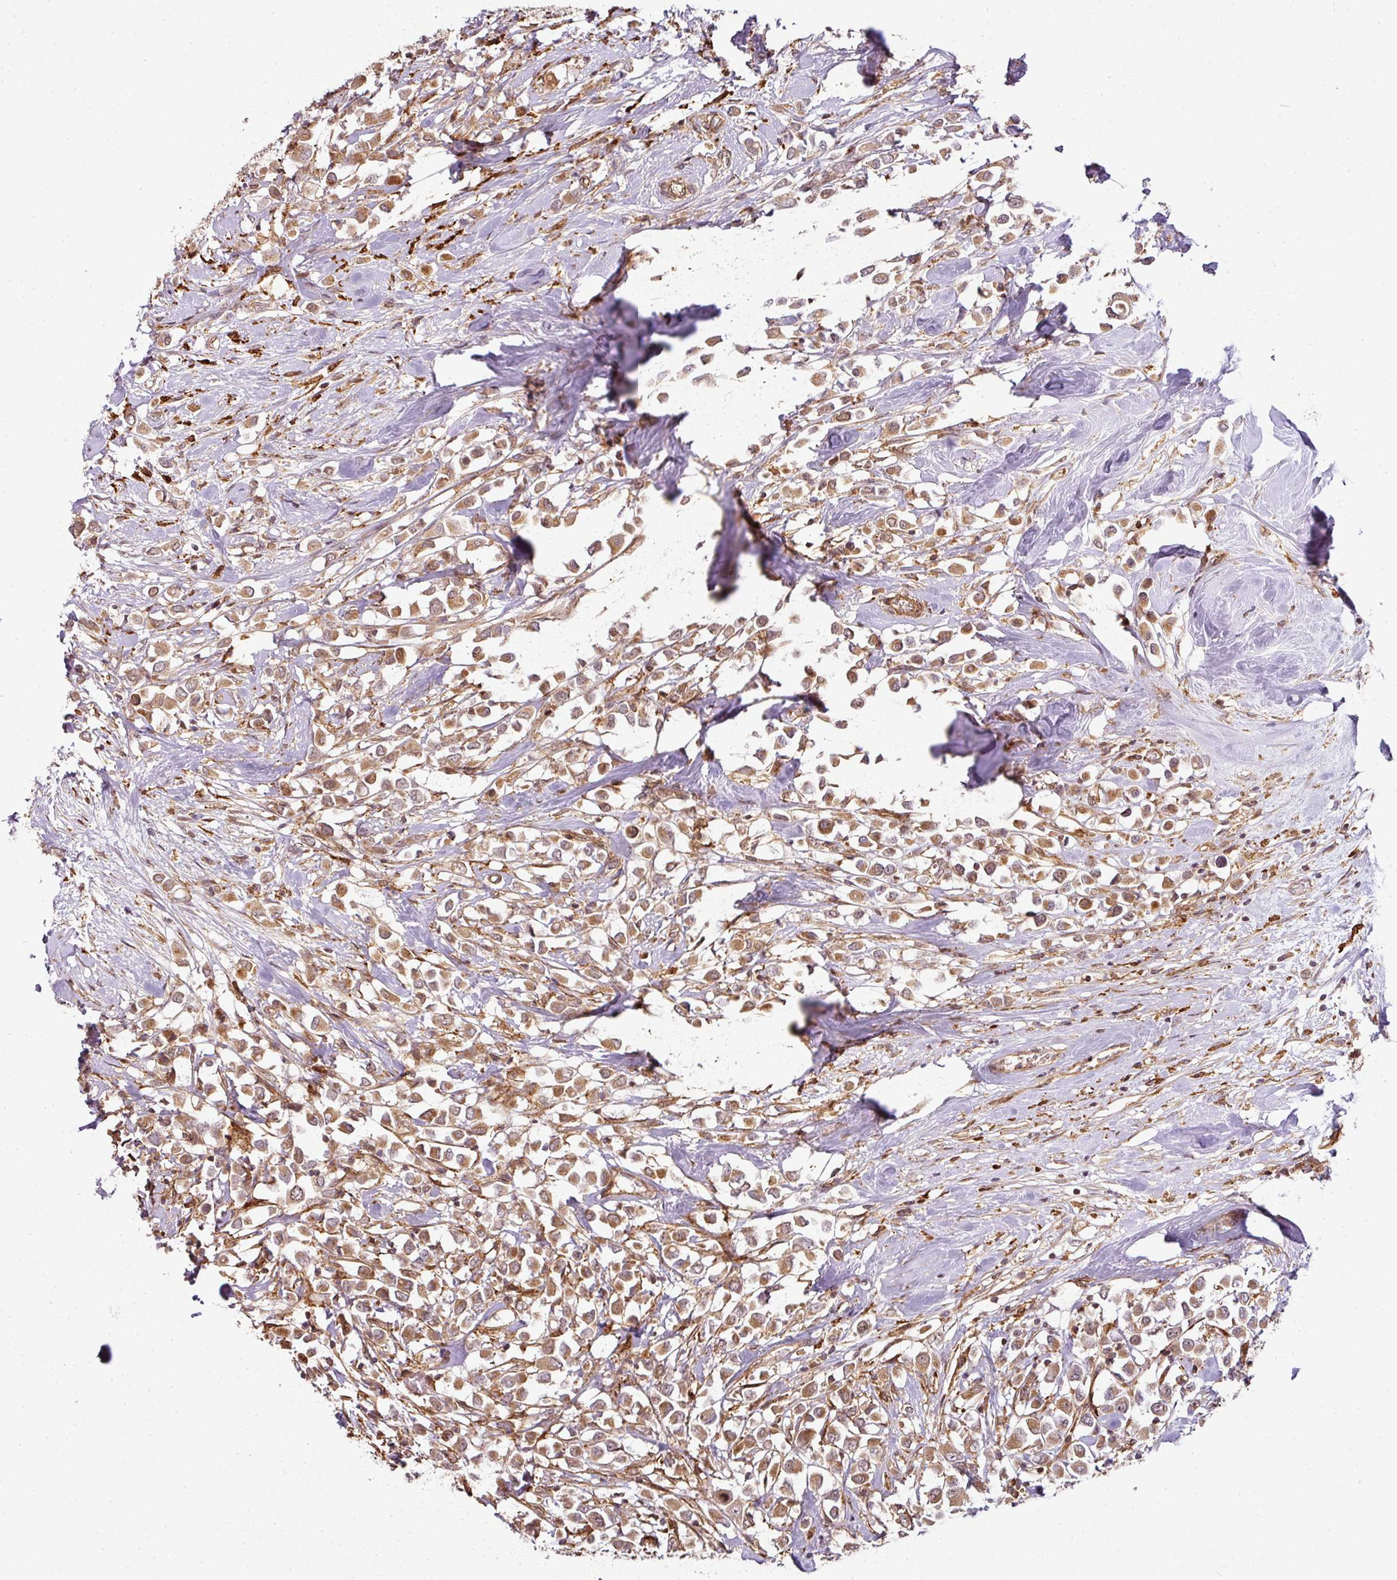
{"staining": {"intensity": "moderate", "quantity": ">75%", "location": "cytoplasmic/membranous"}, "tissue": "breast cancer", "cell_type": "Tumor cells", "image_type": "cancer", "snomed": [{"axis": "morphology", "description": "Duct carcinoma"}, {"axis": "topography", "description": "Breast"}], "caption": "DAB immunohistochemical staining of breast invasive ductal carcinoma shows moderate cytoplasmic/membranous protein positivity in about >75% of tumor cells. The staining was performed using DAB (3,3'-diaminobenzidine), with brown indicating positive protein expression. Nuclei are stained blue with hematoxylin.", "gene": "ATAT1", "patient": {"sex": "female", "age": 61}}